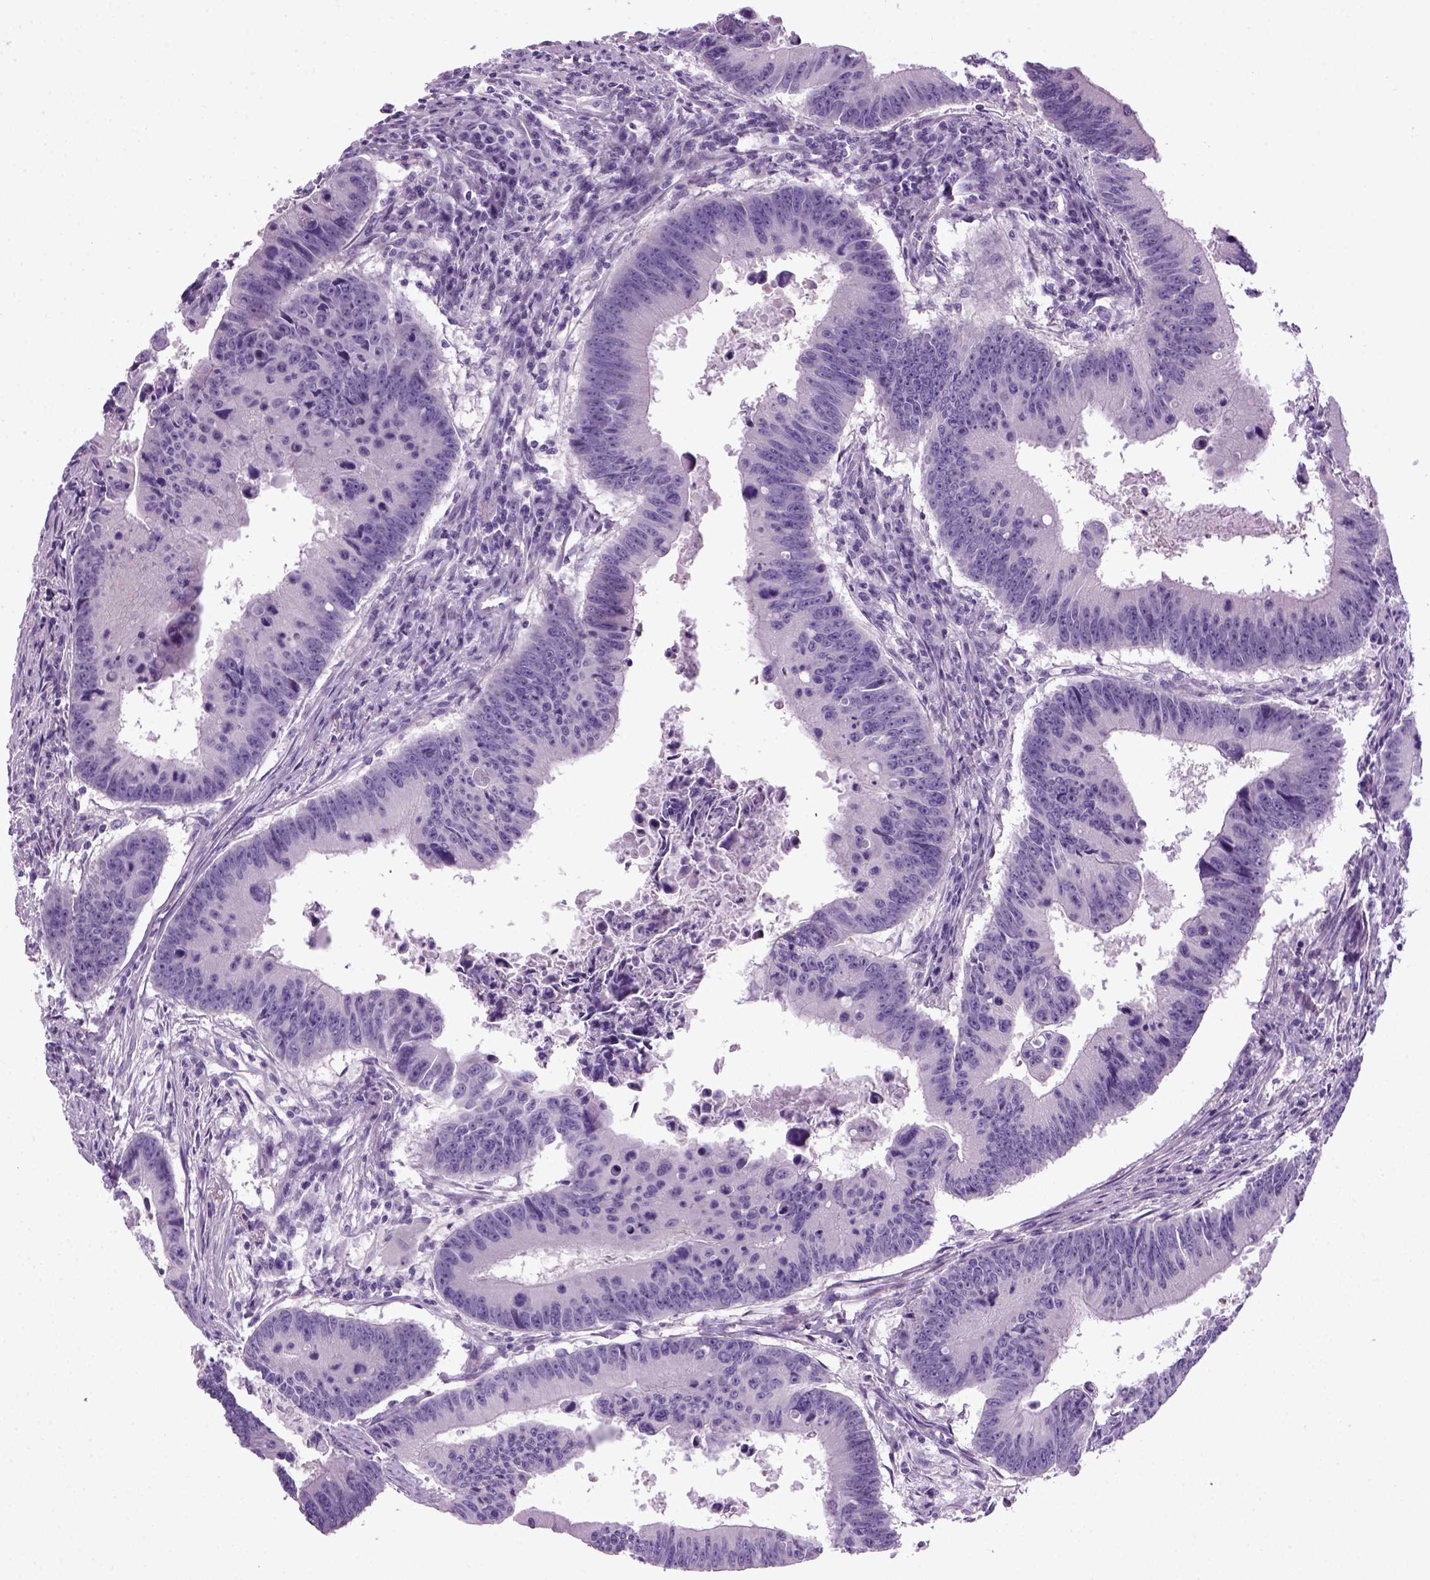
{"staining": {"intensity": "negative", "quantity": "none", "location": "none"}, "tissue": "colorectal cancer", "cell_type": "Tumor cells", "image_type": "cancer", "snomed": [{"axis": "morphology", "description": "Adenocarcinoma, NOS"}, {"axis": "topography", "description": "Colon"}], "caption": "Tumor cells show no significant expression in colorectal cancer (adenocarcinoma).", "gene": "HMCN2", "patient": {"sex": "female", "age": 87}}